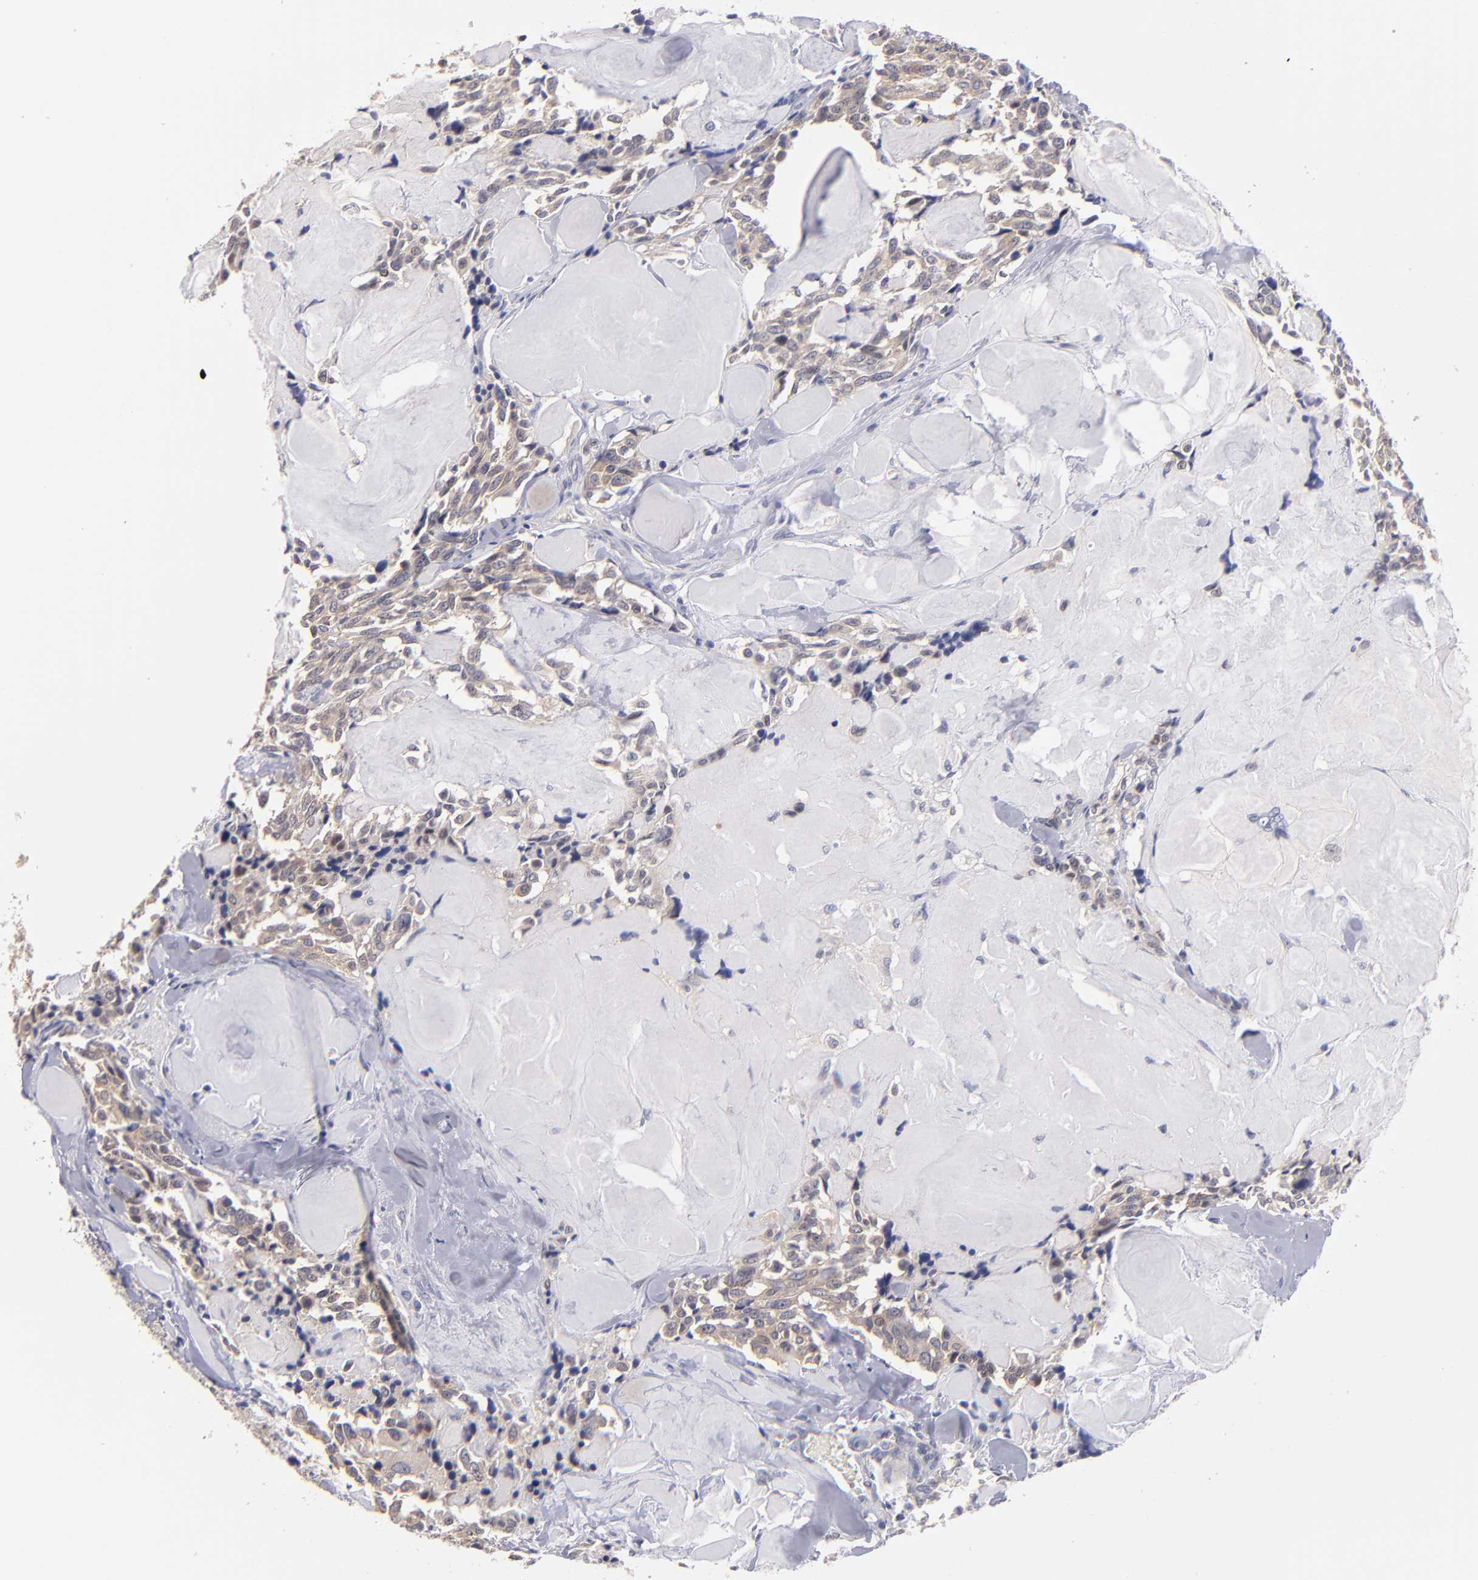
{"staining": {"intensity": "weak", "quantity": ">75%", "location": "cytoplasmic/membranous"}, "tissue": "thyroid cancer", "cell_type": "Tumor cells", "image_type": "cancer", "snomed": [{"axis": "morphology", "description": "Carcinoma, NOS"}, {"axis": "morphology", "description": "Carcinoid, malignant, NOS"}, {"axis": "topography", "description": "Thyroid gland"}], "caption": "This is an image of immunohistochemistry staining of thyroid cancer (carcinoma), which shows weak positivity in the cytoplasmic/membranous of tumor cells.", "gene": "EIF3L", "patient": {"sex": "male", "age": 33}}